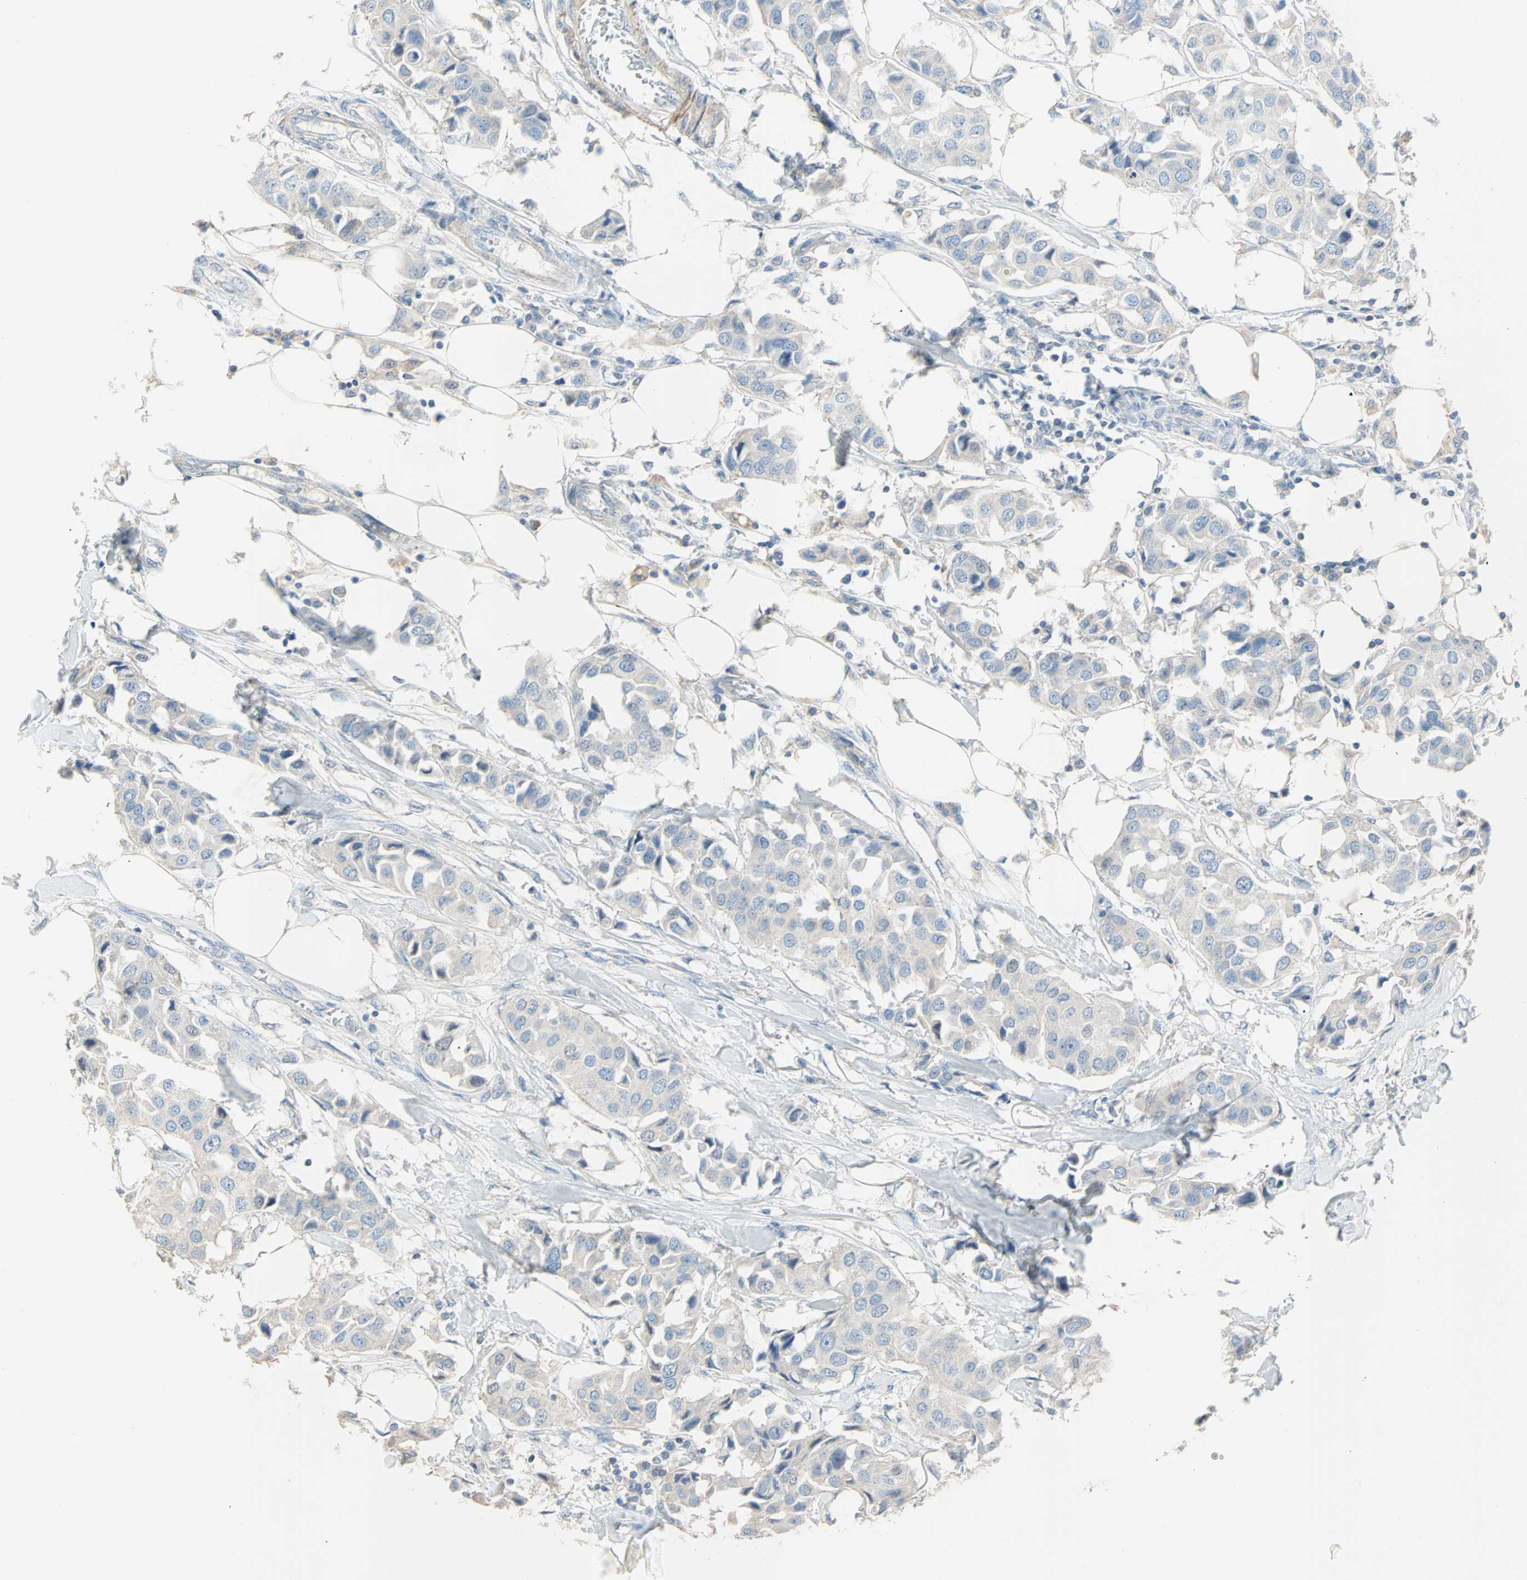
{"staining": {"intensity": "negative", "quantity": "none", "location": "none"}, "tissue": "breast cancer", "cell_type": "Tumor cells", "image_type": "cancer", "snomed": [{"axis": "morphology", "description": "Duct carcinoma"}, {"axis": "topography", "description": "Breast"}], "caption": "DAB (3,3'-diaminobenzidine) immunohistochemical staining of breast cancer (invasive ductal carcinoma) displays no significant positivity in tumor cells.", "gene": "ACVRL1", "patient": {"sex": "female", "age": 80}}